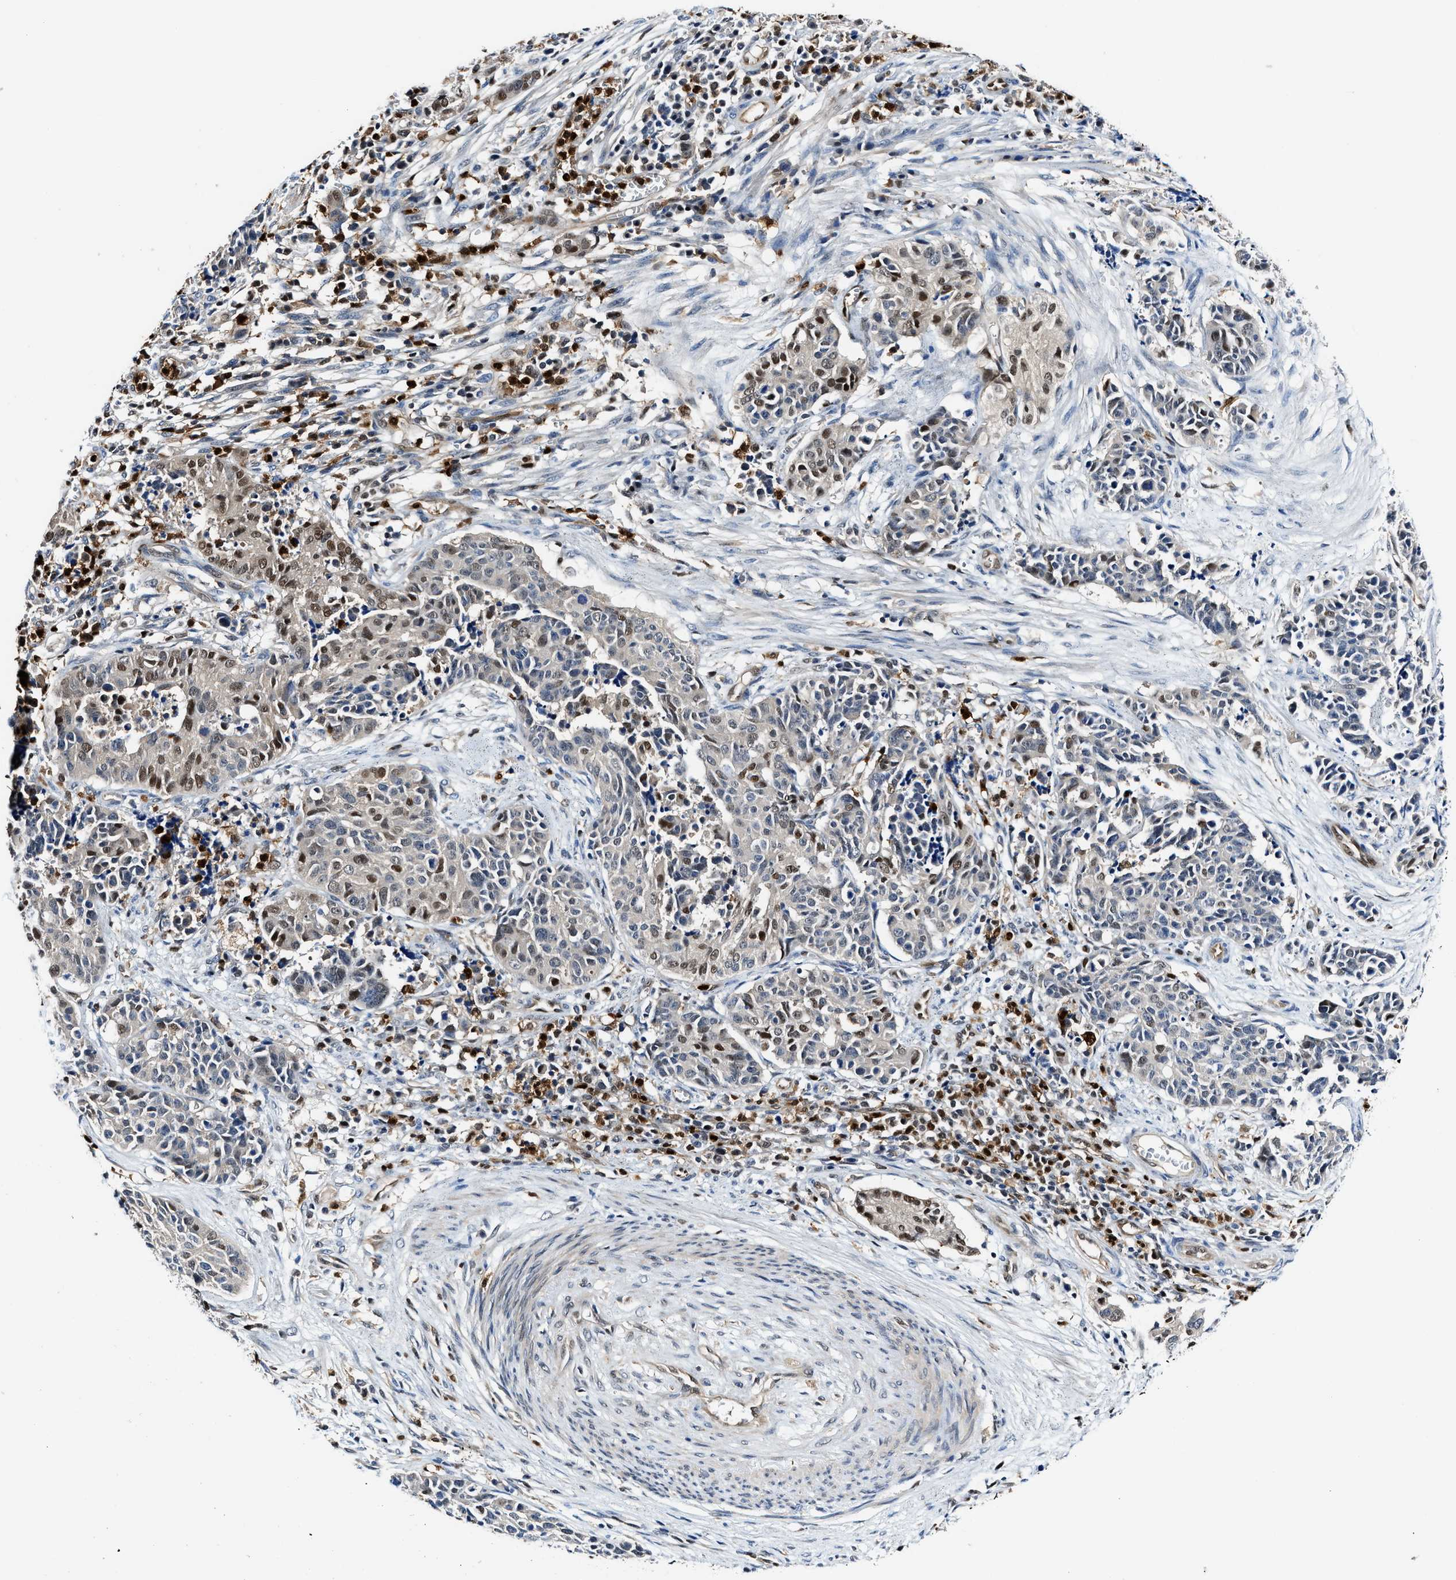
{"staining": {"intensity": "moderate", "quantity": "25%-75%", "location": "nuclear"}, "tissue": "cervical cancer", "cell_type": "Tumor cells", "image_type": "cancer", "snomed": [{"axis": "morphology", "description": "Squamous cell carcinoma, NOS"}, {"axis": "topography", "description": "Cervix"}], "caption": "Immunohistochemical staining of human cervical cancer (squamous cell carcinoma) reveals medium levels of moderate nuclear positivity in approximately 25%-75% of tumor cells. (Brightfield microscopy of DAB IHC at high magnification).", "gene": "LTA4H", "patient": {"sex": "female", "age": 35}}